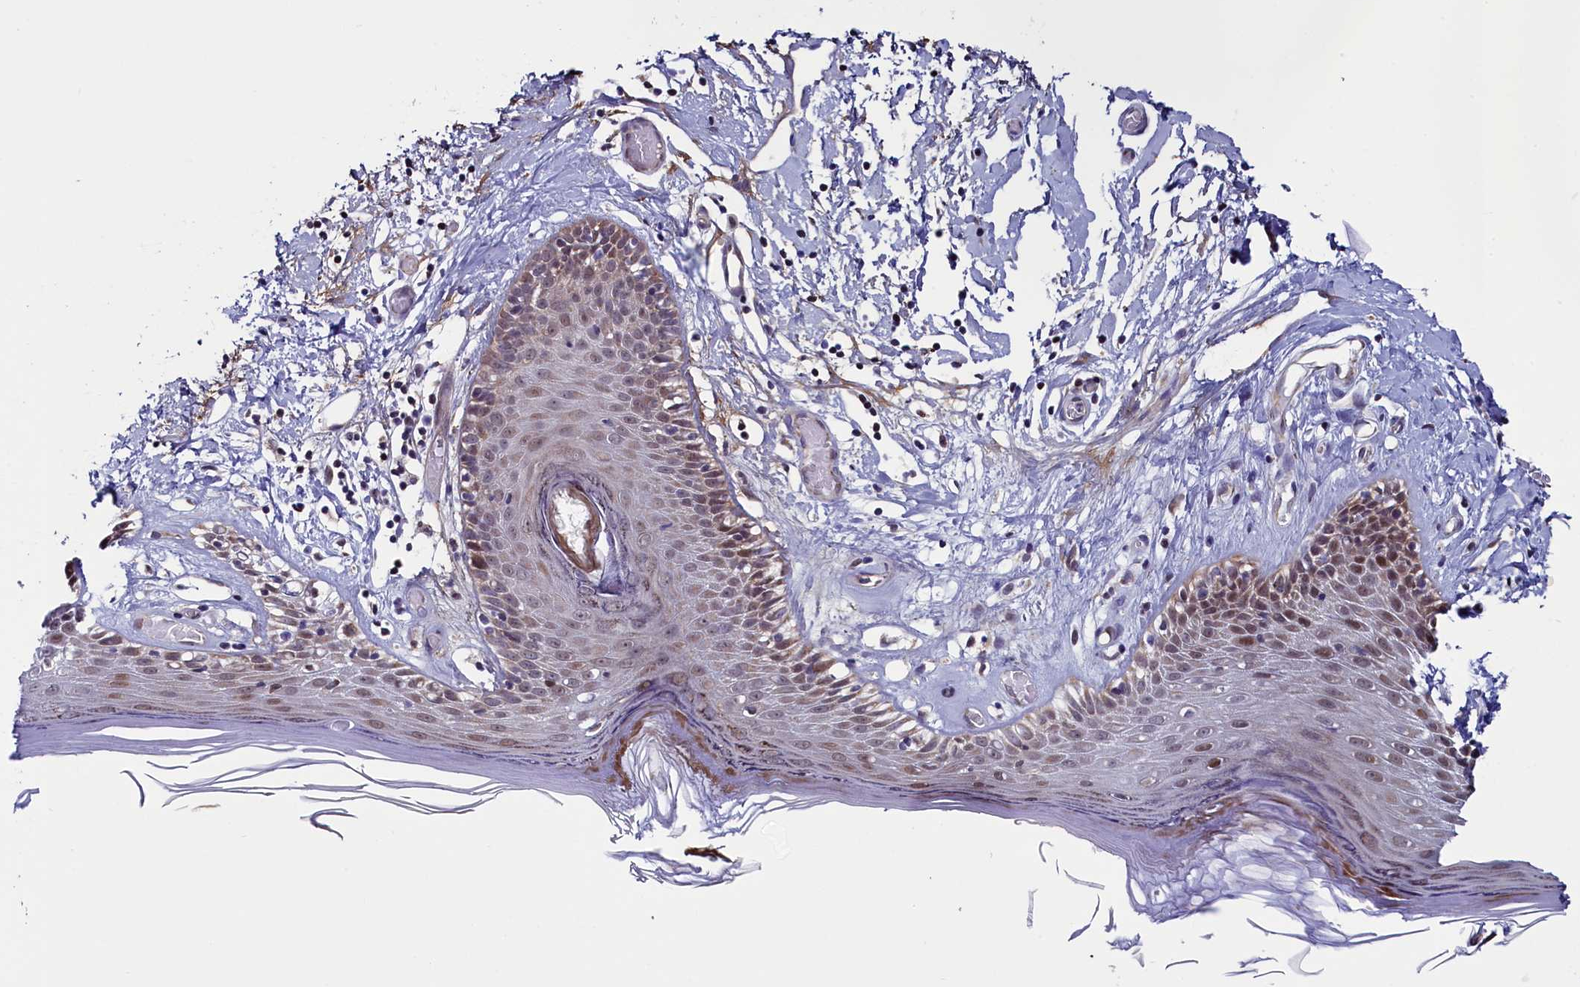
{"staining": {"intensity": "weak", "quantity": "25%-75%", "location": "cytoplasmic/membranous"}, "tissue": "skin", "cell_type": "Epidermal cells", "image_type": "normal", "snomed": [{"axis": "morphology", "description": "Normal tissue, NOS"}, {"axis": "topography", "description": "Adipose tissue"}, {"axis": "topography", "description": "Vascular tissue"}, {"axis": "topography", "description": "Vulva"}, {"axis": "topography", "description": "Peripheral nerve tissue"}], "caption": "About 25%-75% of epidermal cells in unremarkable human skin show weak cytoplasmic/membranous protein expression as visualized by brown immunohistochemical staining.", "gene": "CIAPIN1", "patient": {"sex": "female", "age": 86}}